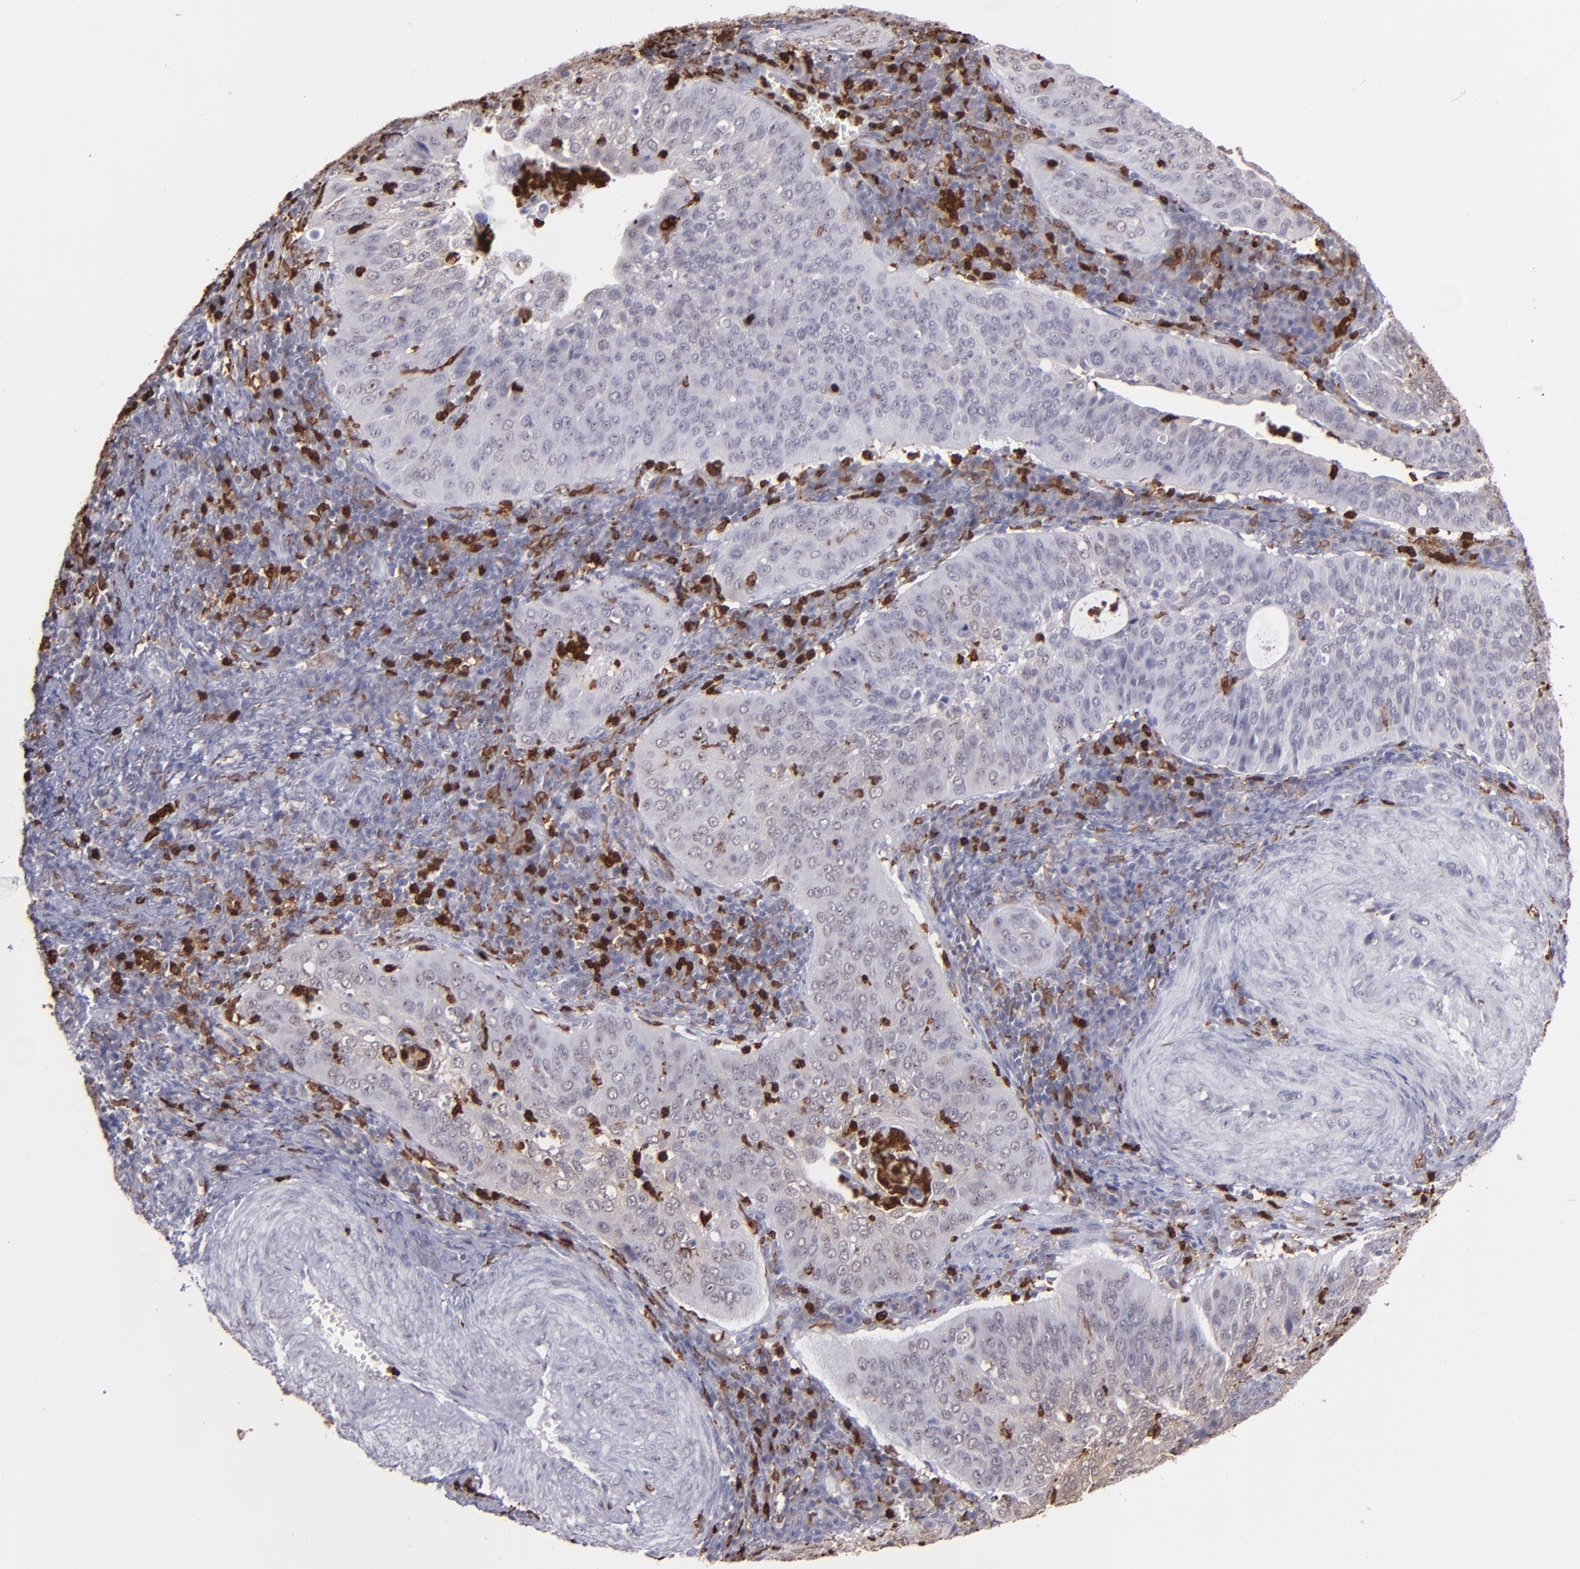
{"staining": {"intensity": "negative", "quantity": "none", "location": "none"}, "tissue": "cervical cancer", "cell_type": "Tumor cells", "image_type": "cancer", "snomed": [{"axis": "morphology", "description": "Squamous cell carcinoma, NOS"}, {"axis": "topography", "description": "Cervix"}], "caption": "Tumor cells show no significant protein positivity in cervical squamous cell carcinoma. (Stains: DAB (3,3'-diaminobenzidine) IHC with hematoxylin counter stain, Microscopy: brightfield microscopy at high magnification).", "gene": "NCF2", "patient": {"sex": "female", "age": 39}}